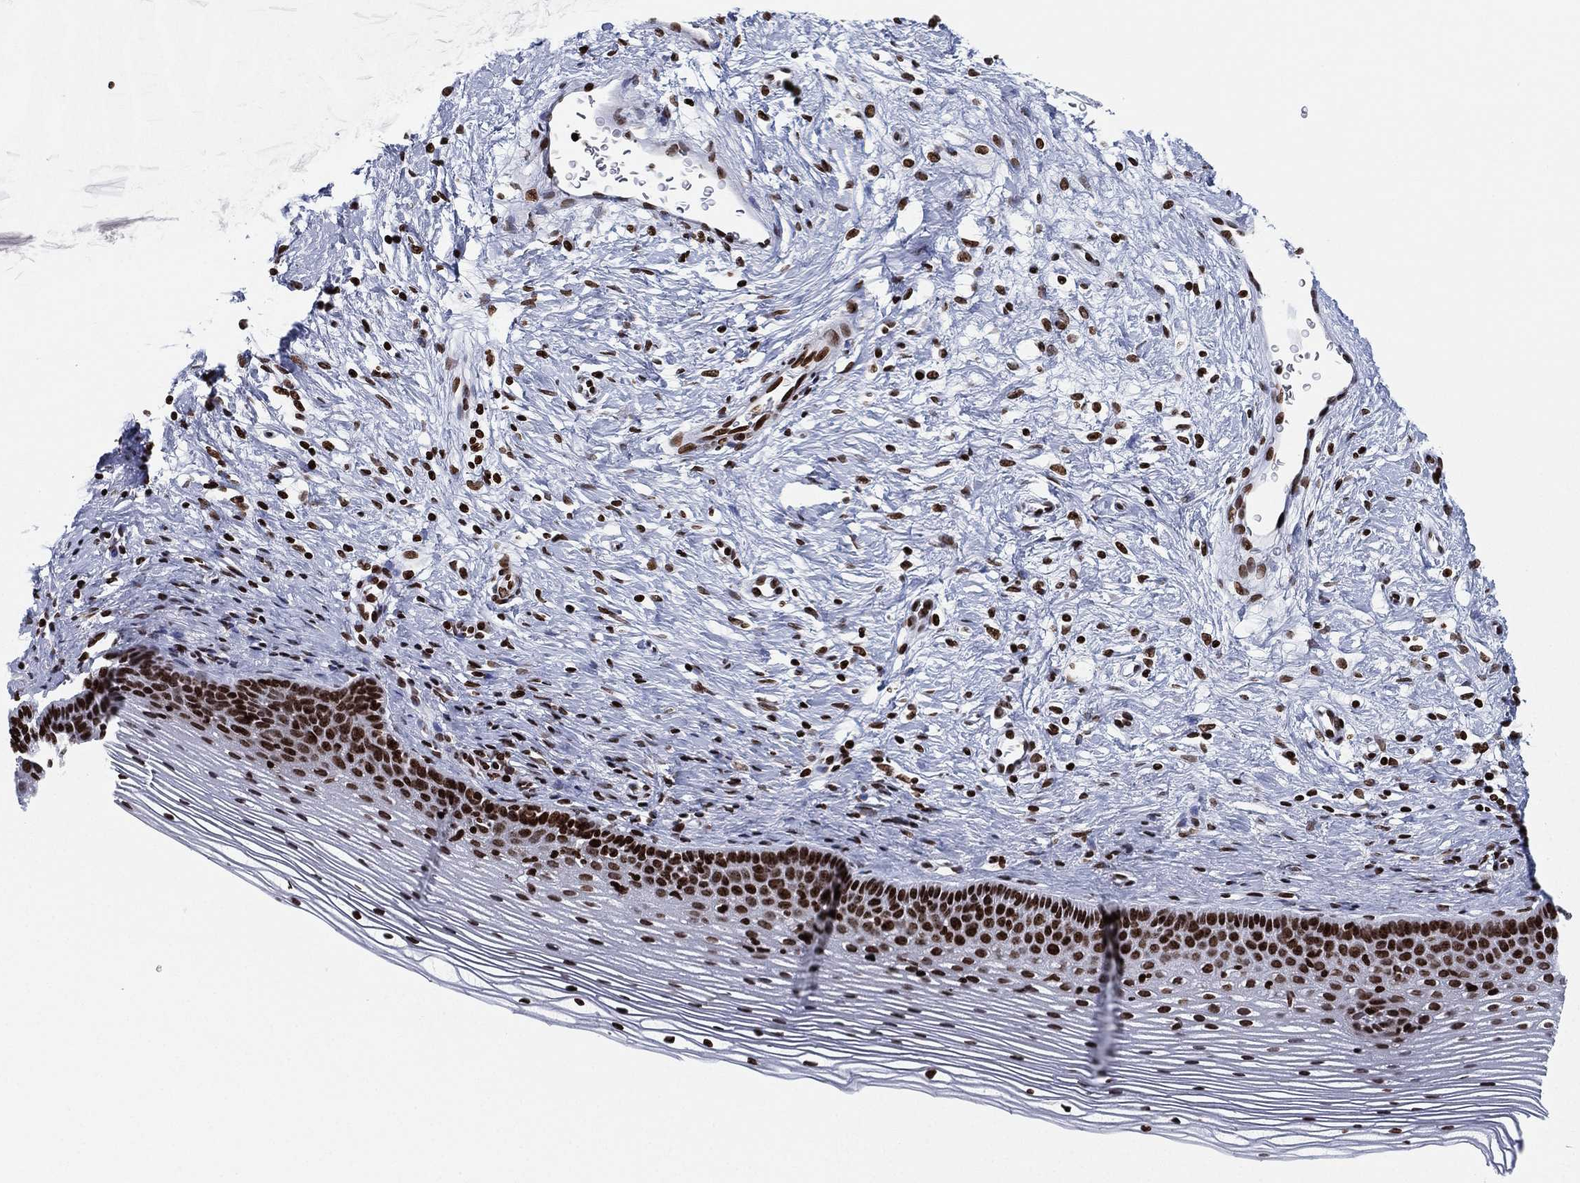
{"staining": {"intensity": "strong", "quantity": "25%-75%", "location": "nuclear"}, "tissue": "cervix", "cell_type": "Squamous epithelial cells", "image_type": "normal", "snomed": [{"axis": "morphology", "description": "Normal tissue, NOS"}, {"axis": "topography", "description": "Cervix"}], "caption": "Strong nuclear protein staining is appreciated in approximately 25%-75% of squamous epithelial cells in cervix. (brown staining indicates protein expression, while blue staining denotes nuclei).", "gene": "MFSD14A", "patient": {"sex": "female", "age": 39}}